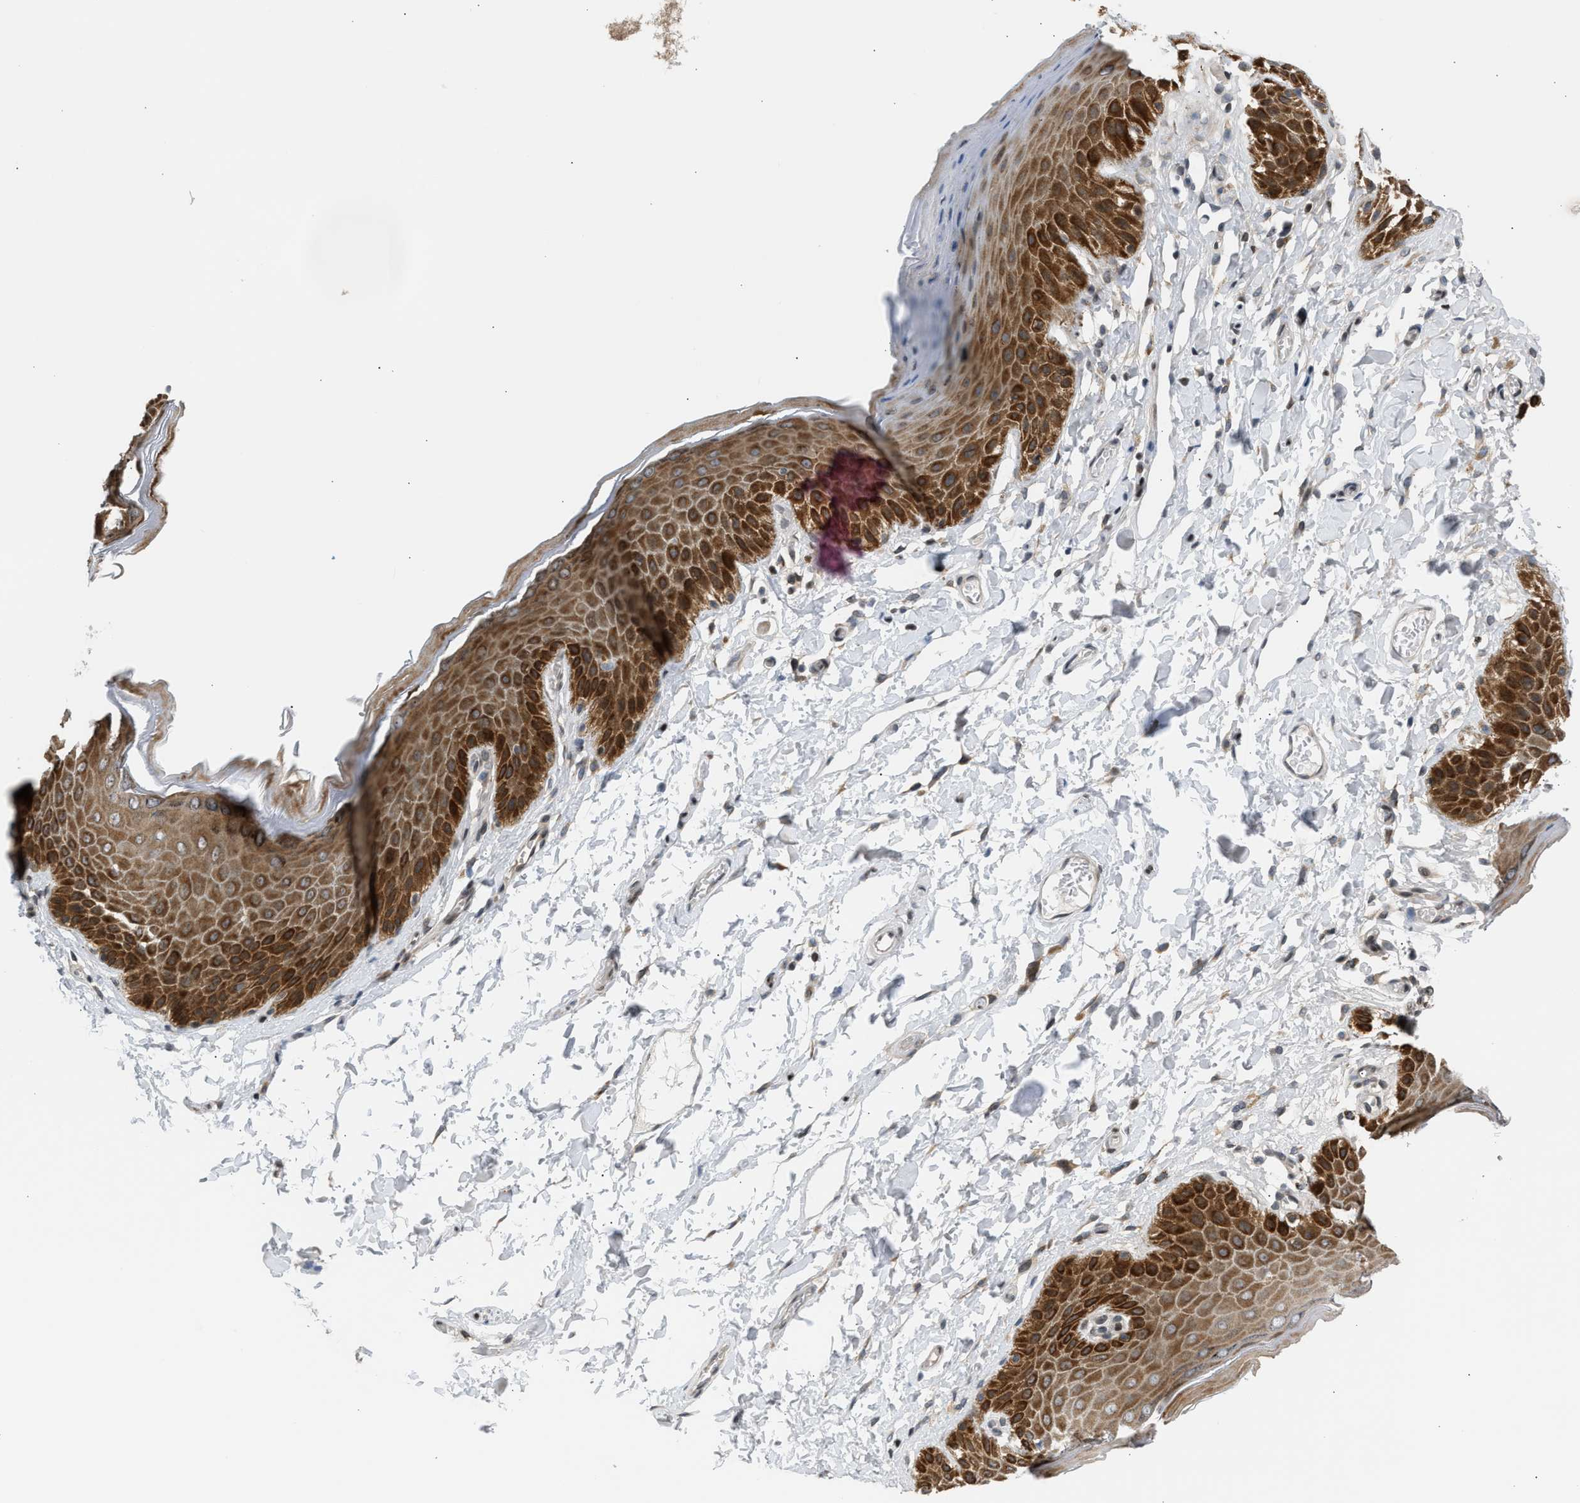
{"staining": {"intensity": "moderate", "quantity": ">75%", "location": "cytoplasmic/membranous"}, "tissue": "skin", "cell_type": "Epidermal cells", "image_type": "normal", "snomed": [{"axis": "morphology", "description": "Normal tissue, NOS"}, {"axis": "topography", "description": "Anal"}], "caption": "This histopathology image exhibits immunohistochemistry (IHC) staining of unremarkable skin, with medium moderate cytoplasmic/membranous expression in about >75% of epidermal cells.", "gene": "NPS", "patient": {"sex": "male", "age": 44}}